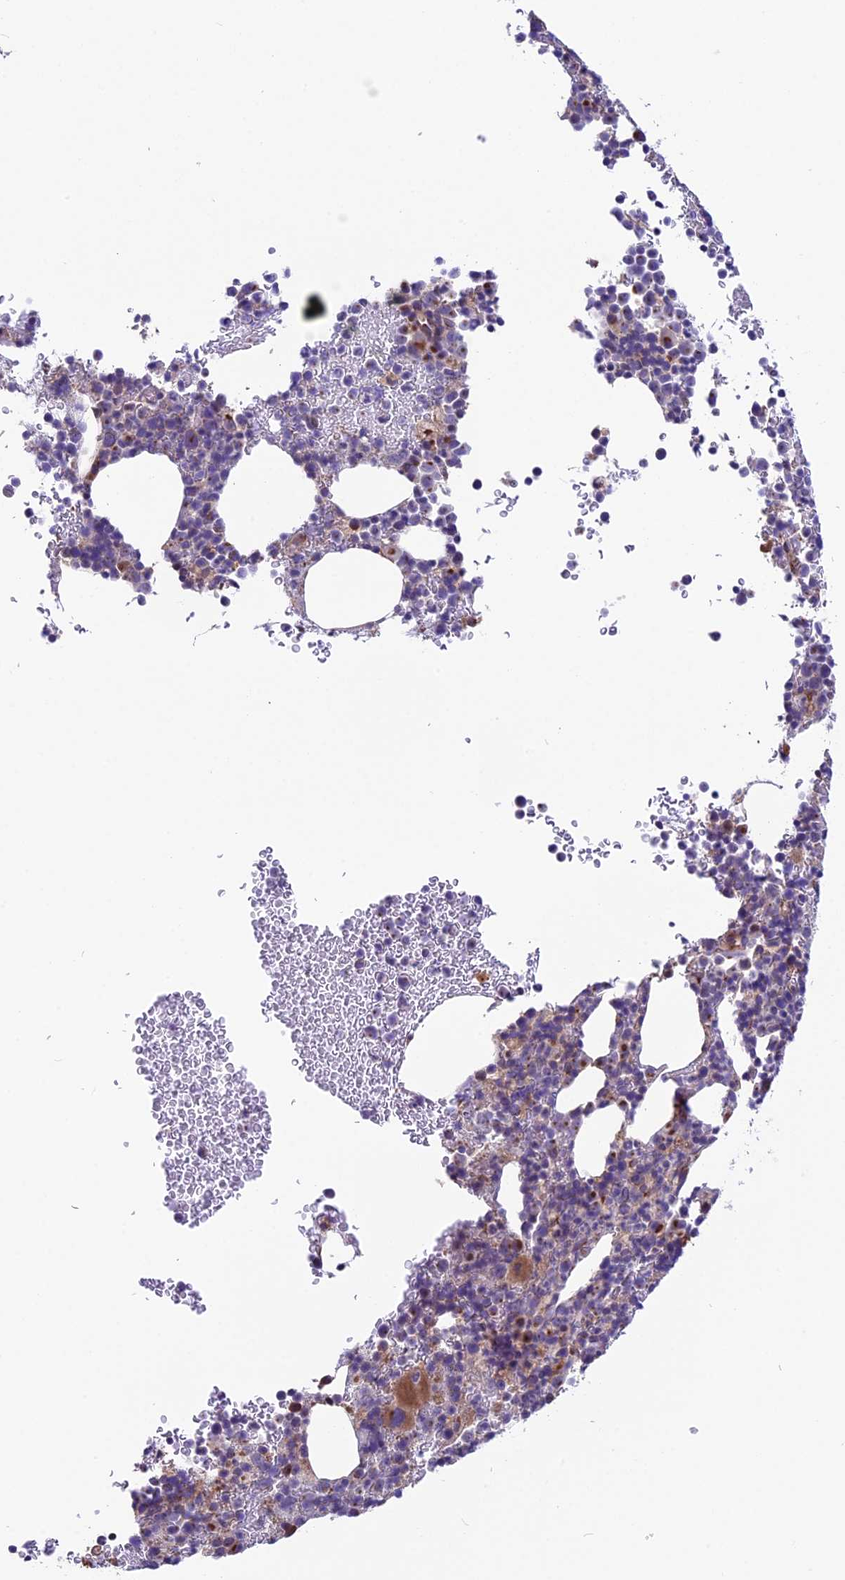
{"staining": {"intensity": "moderate", "quantity": "<25%", "location": "cytoplasmic/membranous"}, "tissue": "bone marrow", "cell_type": "Hematopoietic cells", "image_type": "normal", "snomed": [{"axis": "morphology", "description": "Normal tissue, NOS"}, {"axis": "topography", "description": "Bone marrow"}], "caption": "Immunohistochemical staining of benign human bone marrow exhibits moderate cytoplasmic/membranous protein expression in approximately <25% of hematopoietic cells.", "gene": "COG8", "patient": {"sex": "female", "age": 82}}